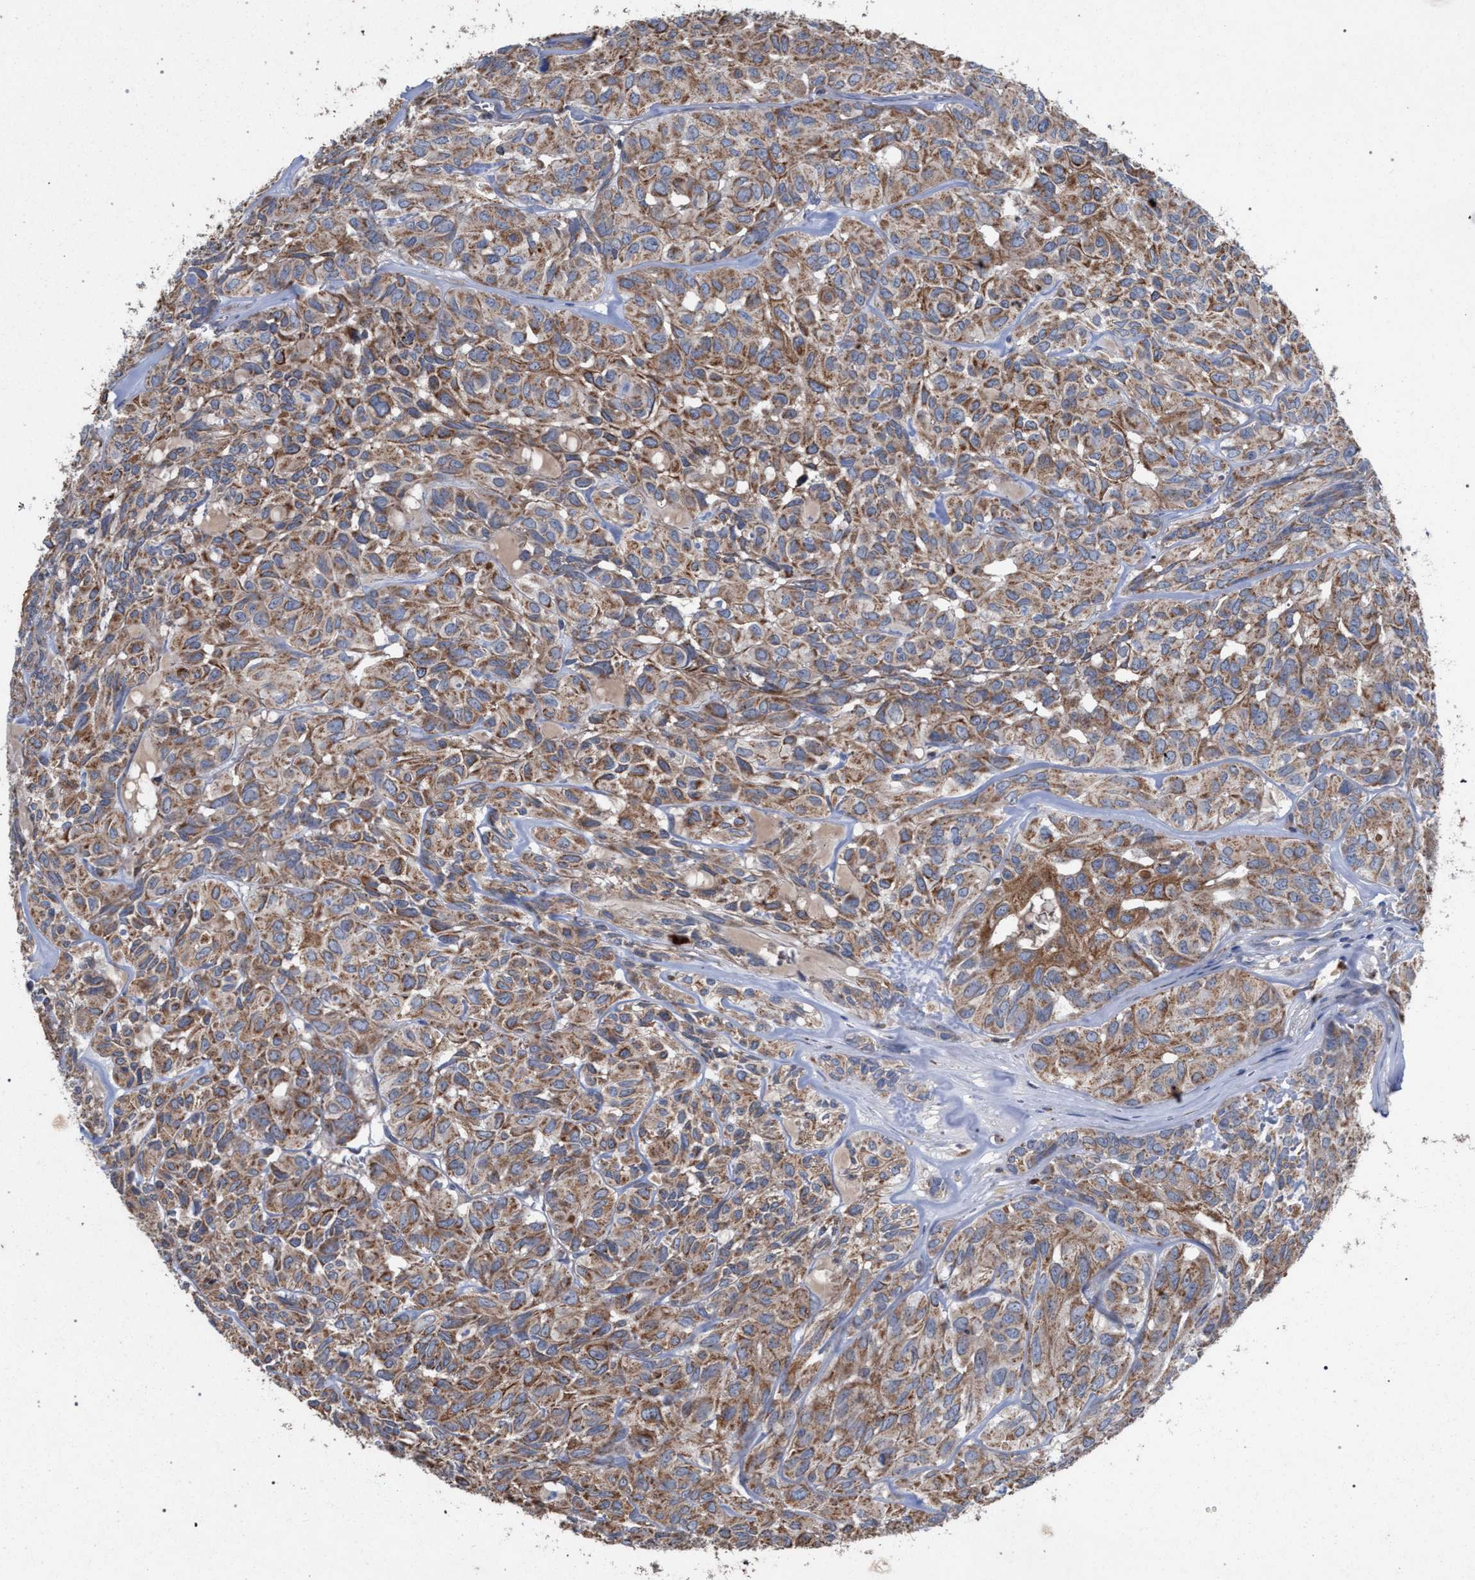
{"staining": {"intensity": "moderate", "quantity": ">75%", "location": "cytoplasmic/membranous"}, "tissue": "head and neck cancer", "cell_type": "Tumor cells", "image_type": "cancer", "snomed": [{"axis": "morphology", "description": "Adenocarcinoma, NOS"}, {"axis": "topography", "description": "Salivary gland, NOS"}, {"axis": "topography", "description": "Head-Neck"}], "caption": "The micrograph displays a brown stain indicating the presence of a protein in the cytoplasmic/membranous of tumor cells in adenocarcinoma (head and neck).", "gene": "BCL2L12", "patient": {"sex": "female", "age": 76}}